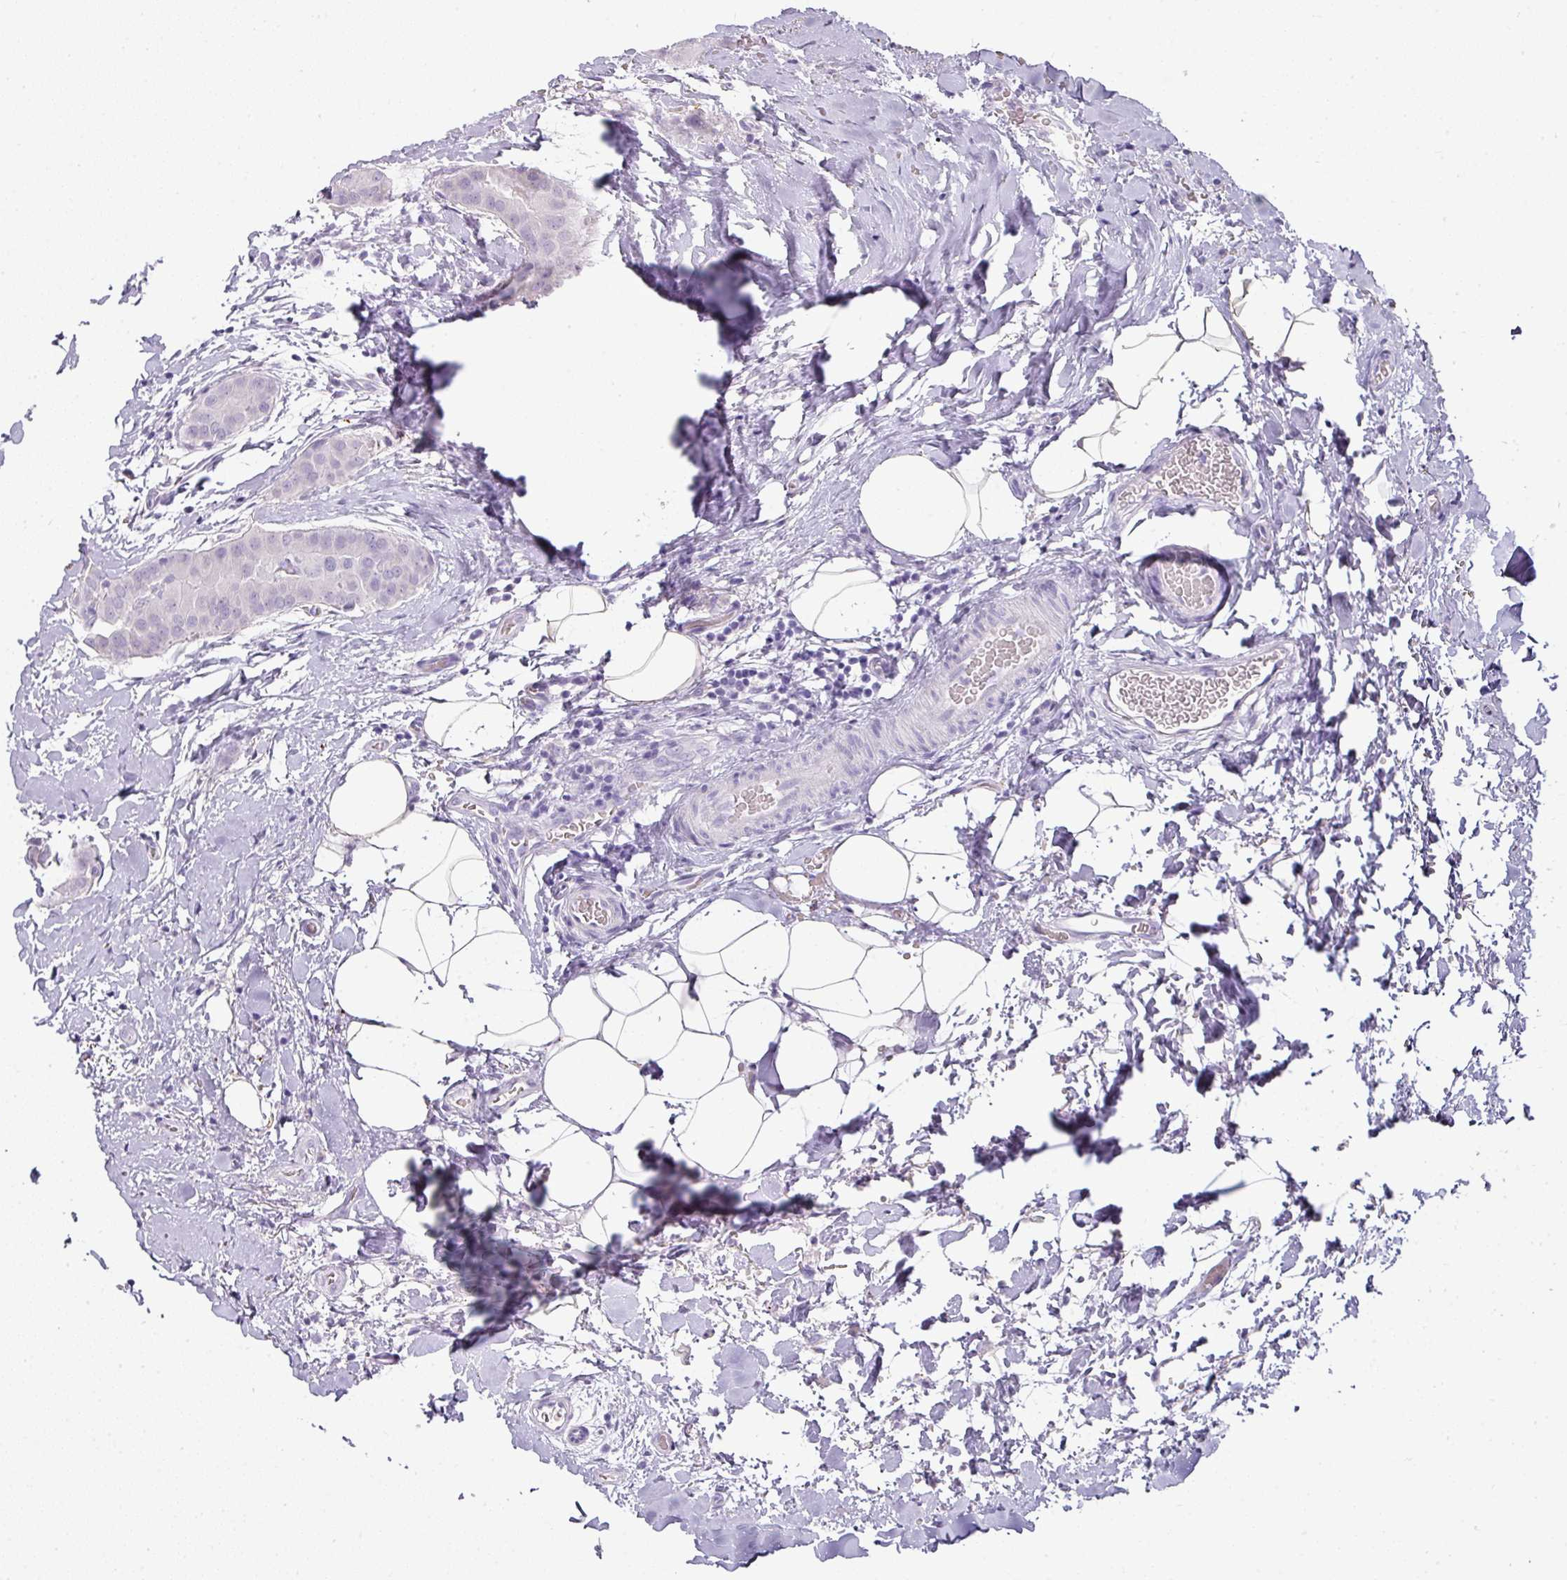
{"staining": {"intensity": "negative", "quantity": "none", "location": "none"}, "tissue": "thyroid cancer", "cell_type": "Tumor cells", "image_type": "cancer", "snomed": [{"axis": "morphology", "description": "Papillary adenocarcinoma, NOS"}, {"axis": "topography", "description": "Thyroid gland"}], "caption": "Tumor cells show no significant protein expression in papillary adenocarcinoma (thyroid).", "gene": "OR52N1", "patient": {"sex": "male", "age": 33}}